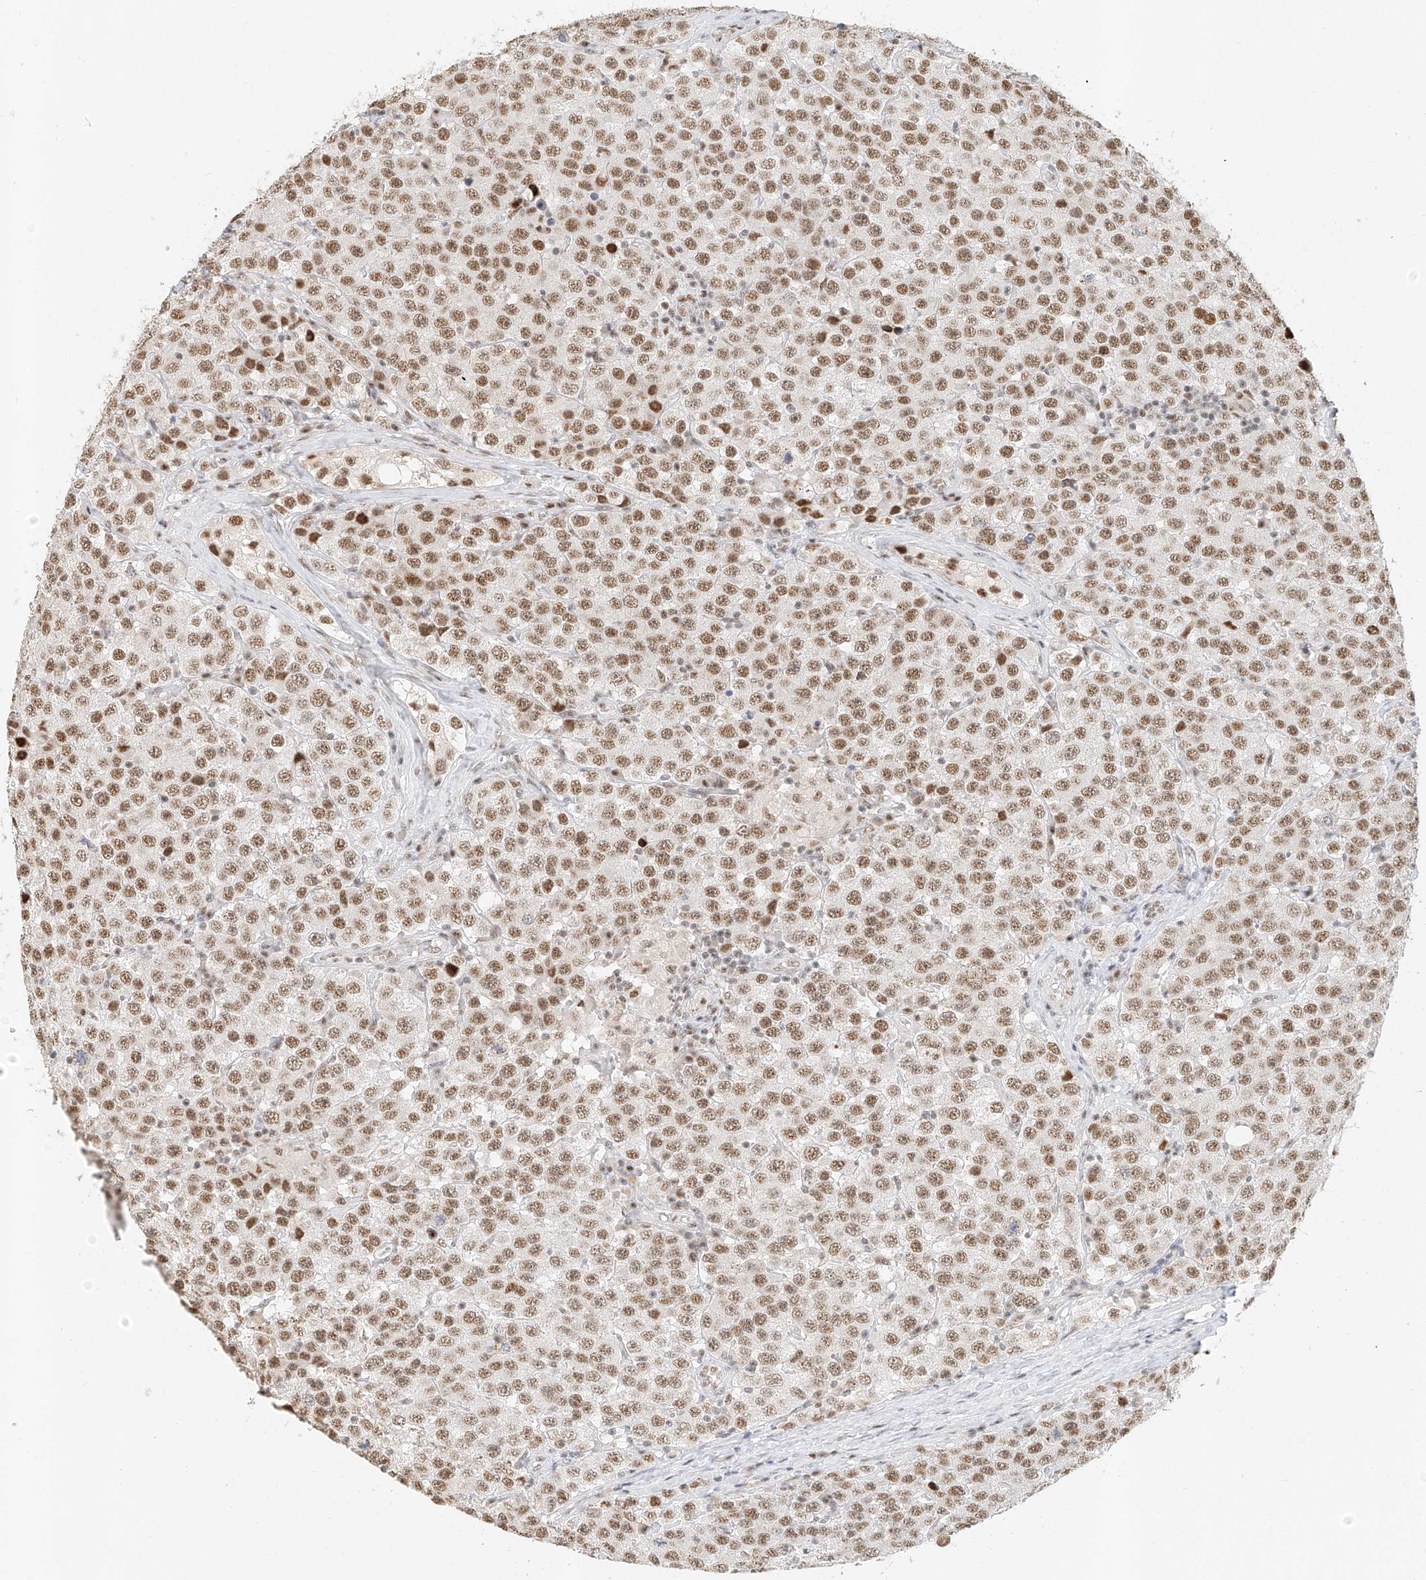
{"staining": {"intensity": "moderate", "quantity": ">75%", "location": "nuclear"}, "tissue": "testis cancer", "cell_type": "Tumor cells", "image_type": "cancer", "snomed": [{"axis": "morphology", "description": "Seminoma, NOS"}, {"axis": "topography", "description": "Testis"}], "caption": "Human testis seminoma stained with a protein marker reveals moderate staining in tumor cells.", "gene": "CXorf58", "patient": {"sex": "male", "age": 28}}